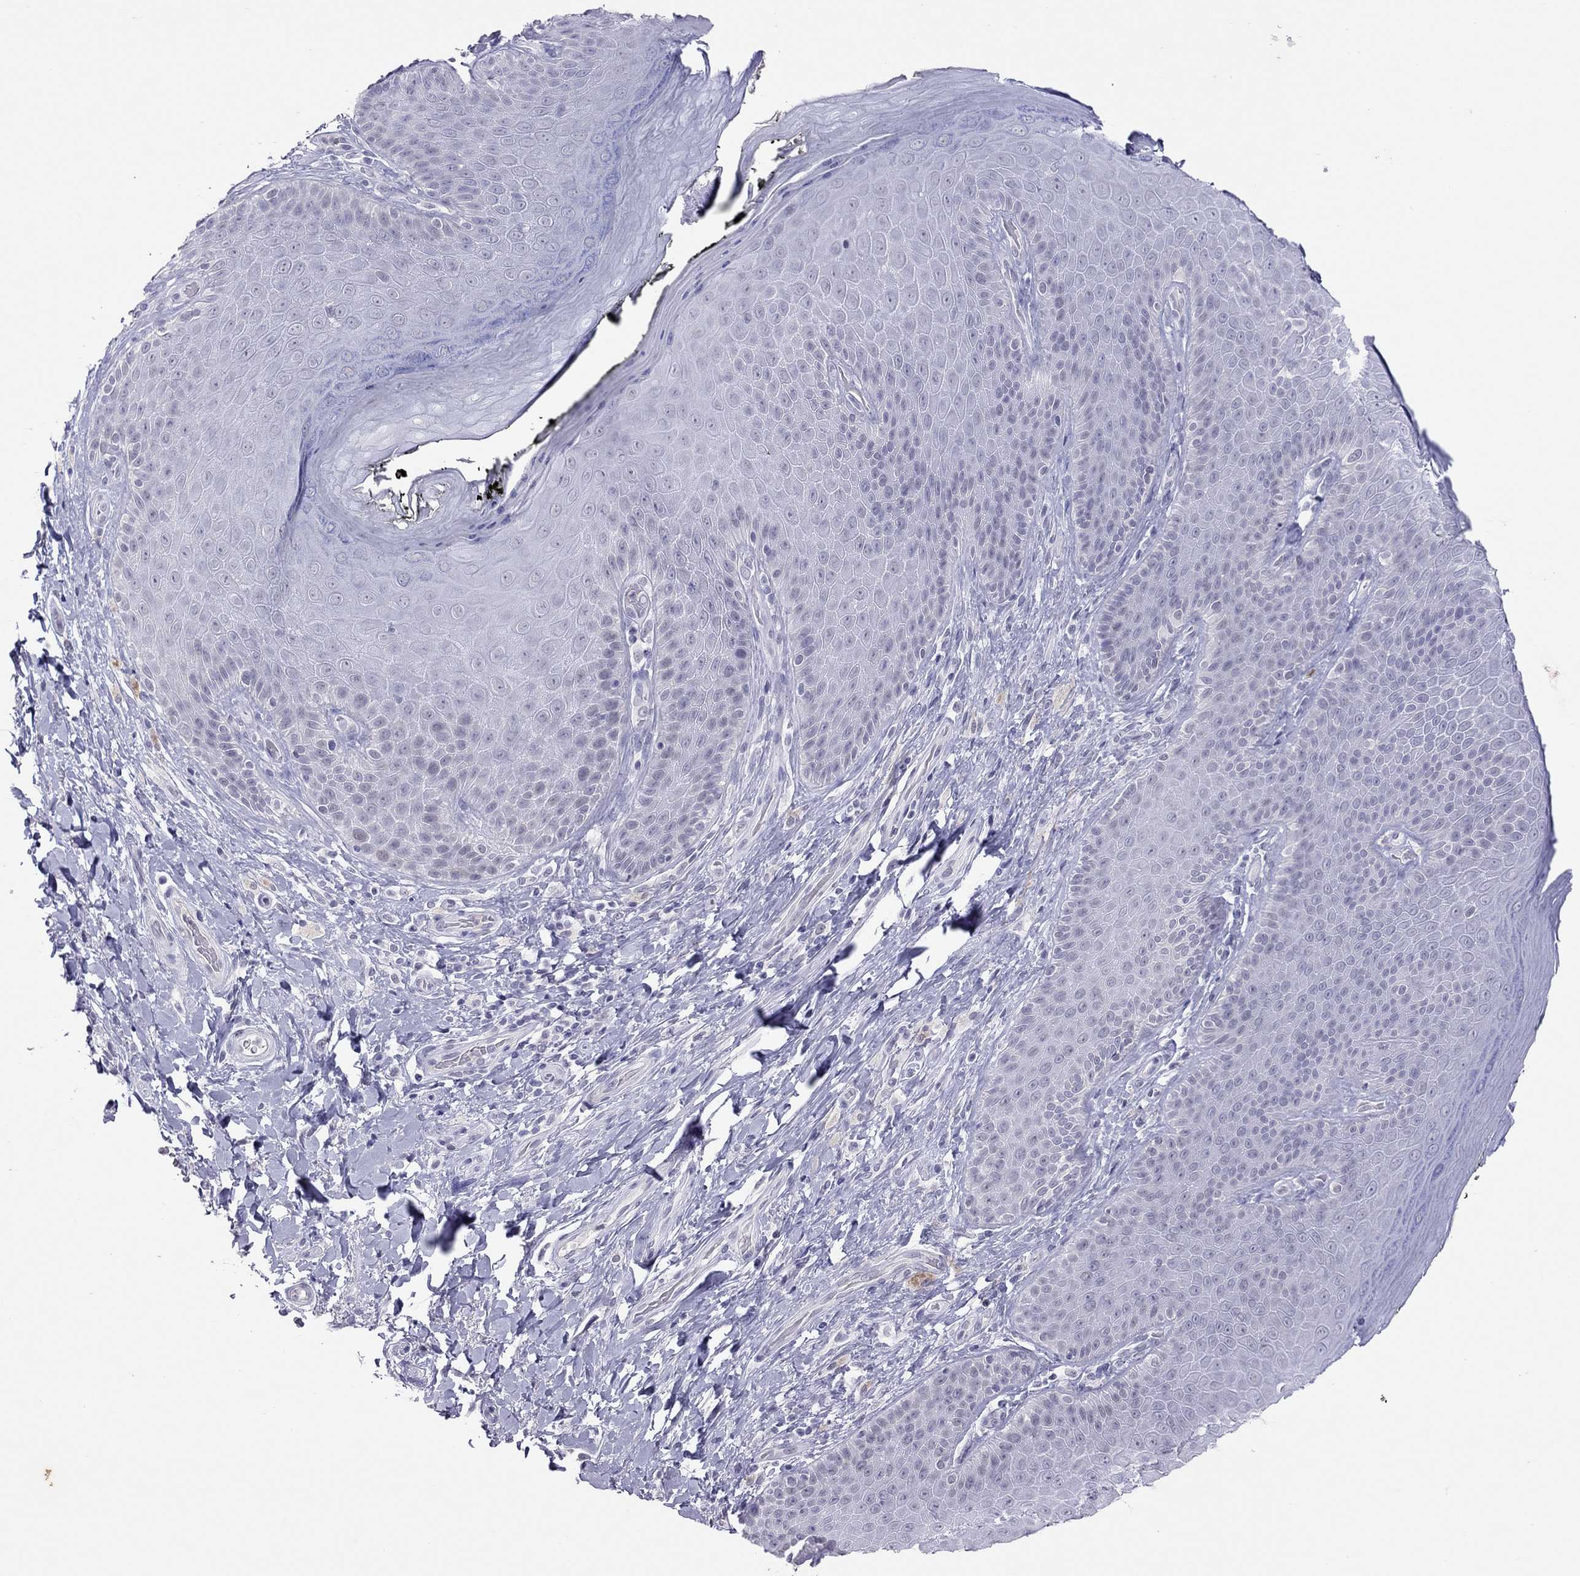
{"staining": {"intensity": "negative", "quantity": "none", "location": "none"}, "tissue": "skin", "cell_type": "Epidermal cells", "image_type": "normal", "snomed": [{"axis": "morphology", "description": "Normal tissue, NOS"}, {"axis": "topography", "description": "Skeletal muscle"}, {"axis": "topography", "description": "Anal"}, {"axis": "topography", "description": "Peripheral nerve tissue"}], "caption": "Epidermal cells are negative for protein expression in normal human skin. (DAB (3,3'-diaminobenzidine) immunohistochemistry (IHC) with hematoxylin counter stain).", "gene": "JHY", "patient": {"sex": "male", "age": 53}}